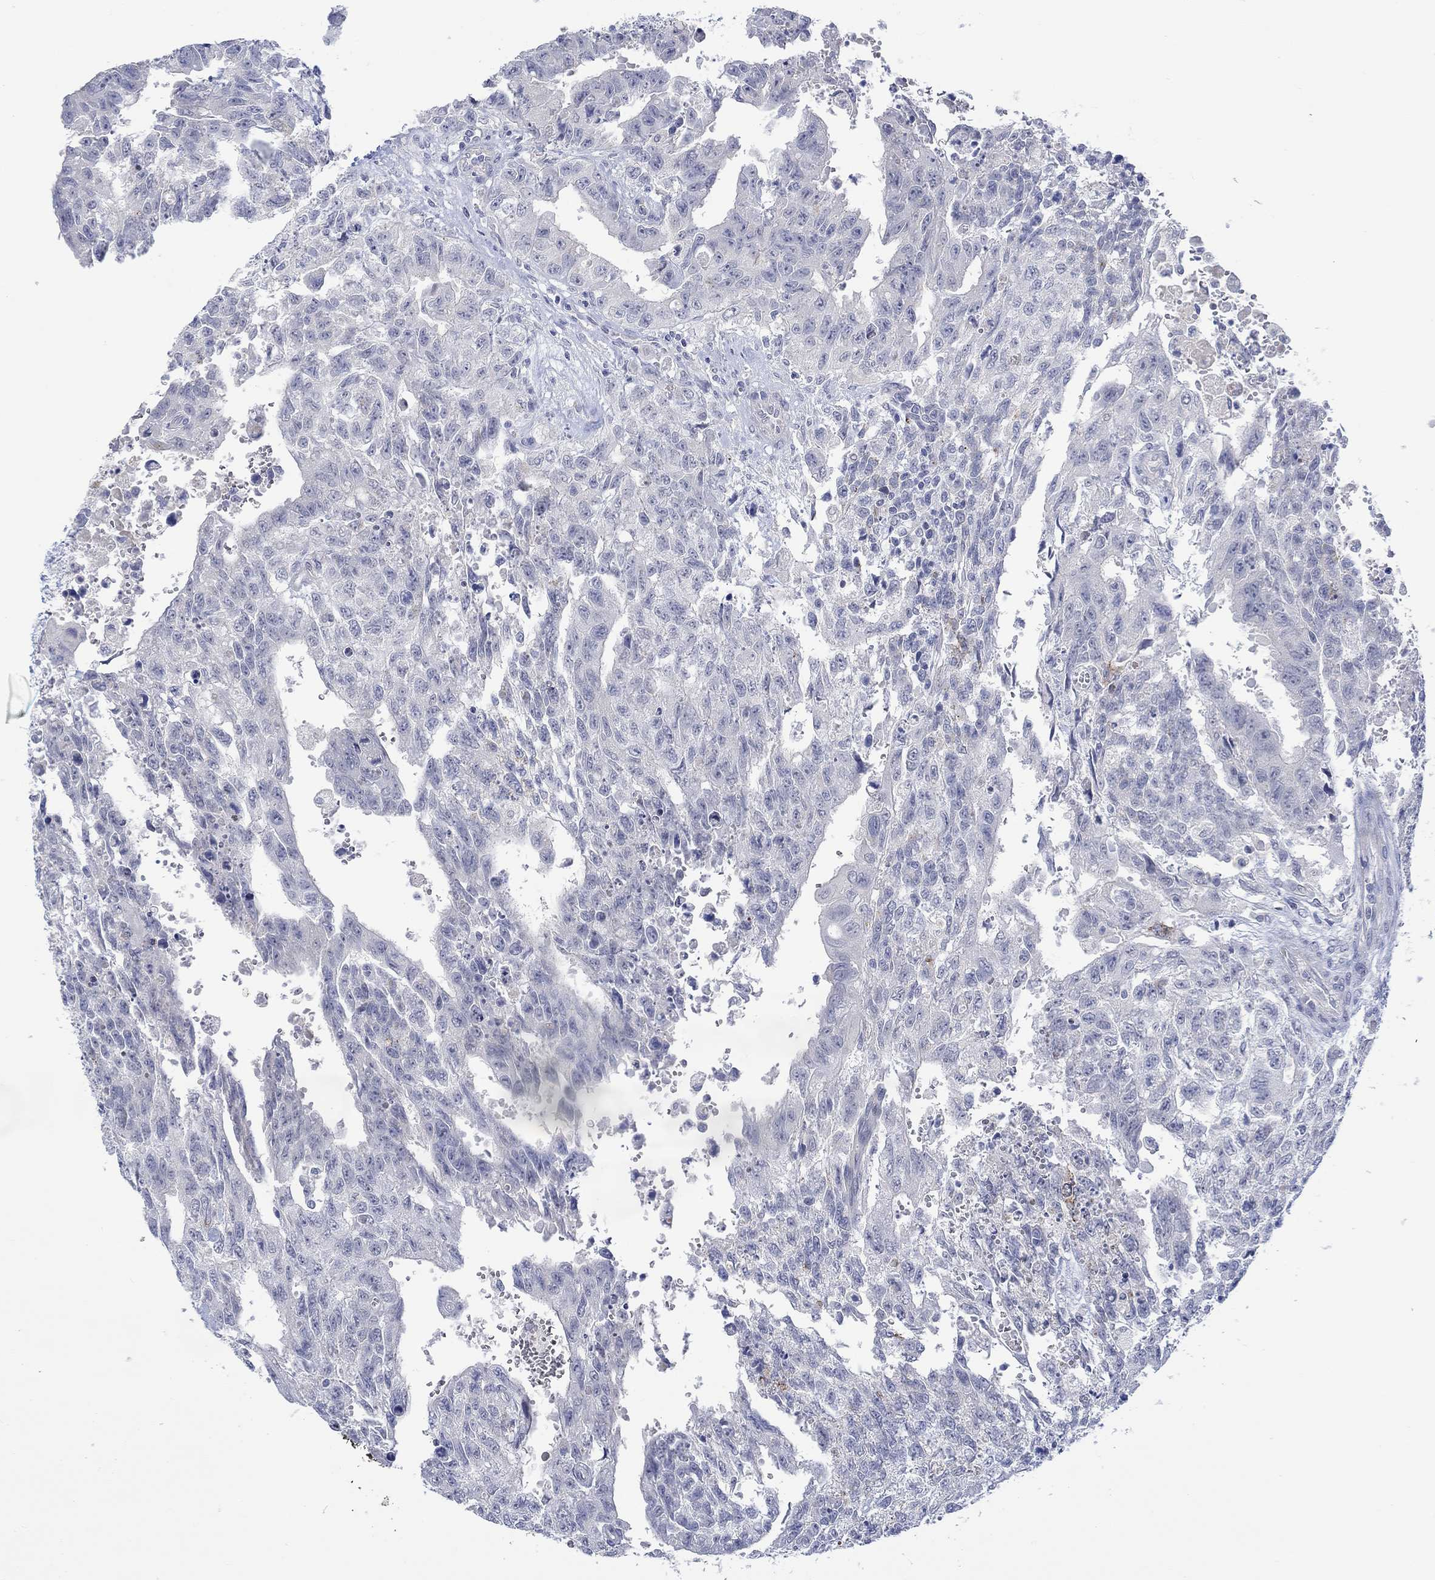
{"staining": {"intensity": "negative", "quantity": "none", "location": "none"}, "tissue": "testis cancer", "cell_type": "Tumor cells", "image_type": "cancer", "snomed": [{"axis": "morphology", "description": "Carcinoma, Embryonal, NOS"}, {"axis": "topography", "description": "Testis"}], "caption": "There is no significant positivity in tumor cells of testis cancer (embryonal carcinoma).", "gene": "DLK1", "patient": {"sex": "male", "age": 24}}